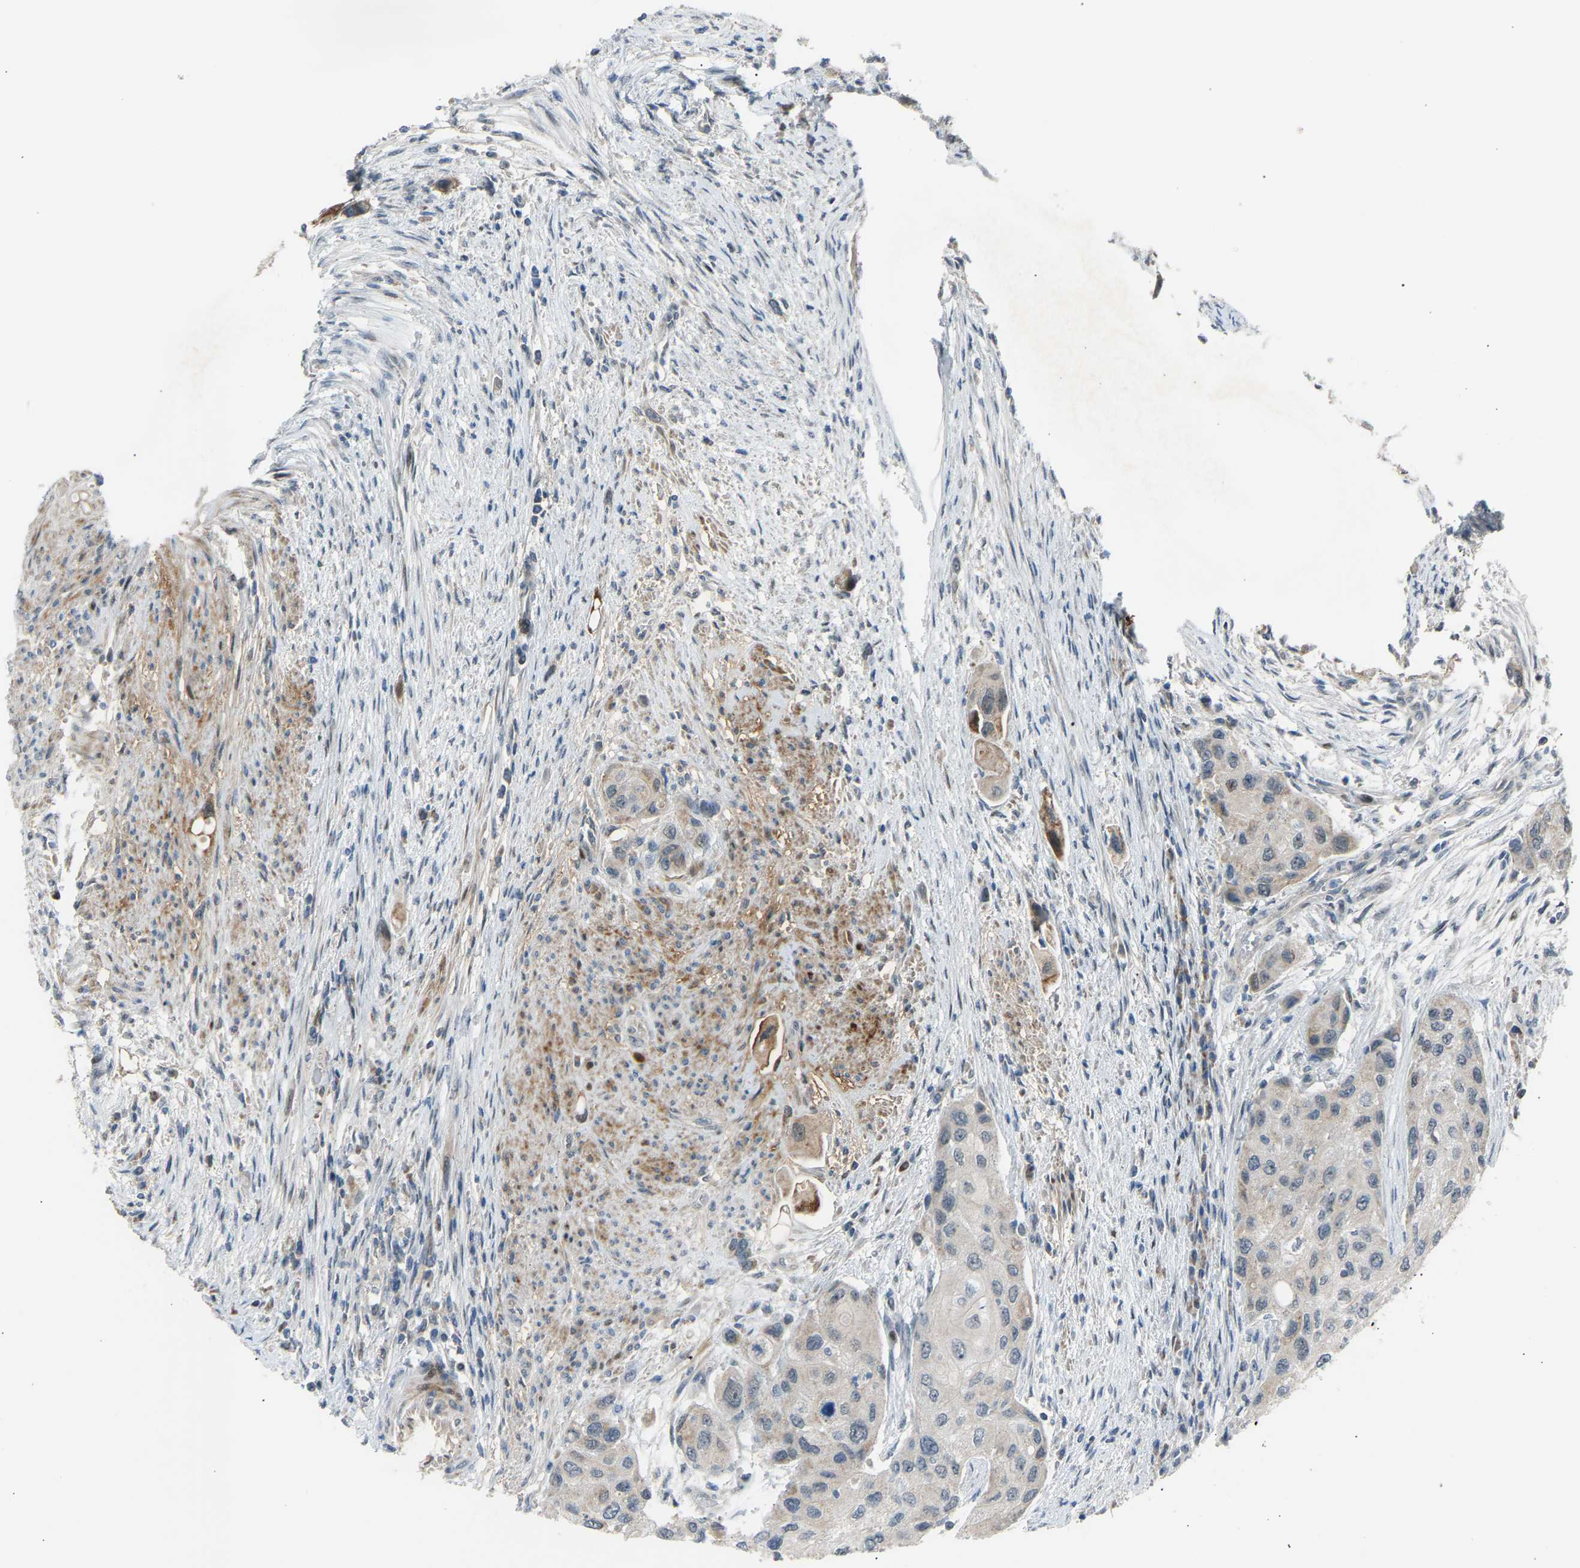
{"staining": {"intensity": "negative", "quantity": "none", "location": "none"}, "tissue": "urothelial cancer", "cell_type": "Tumor cells", "image_type": "cancer", "snomed": [{"axis": "morphology", "description": "Urothelial carcinoma, High grade"}, {"axis": "topography", "description": "Urinary bladder"}], "caption": "Immunohistochemistry (IHC) micrograph of urothelial cancer stained for a protein (brown), which shows no expression in tumor cells. The staining was performed using DAB to visualize the protein expression in brown, while the nuclei were stained in blue with hematoxylin (Magnification: 20x).", "gene": "VPS41", "patient": {"sex": "female", "age": 56}}